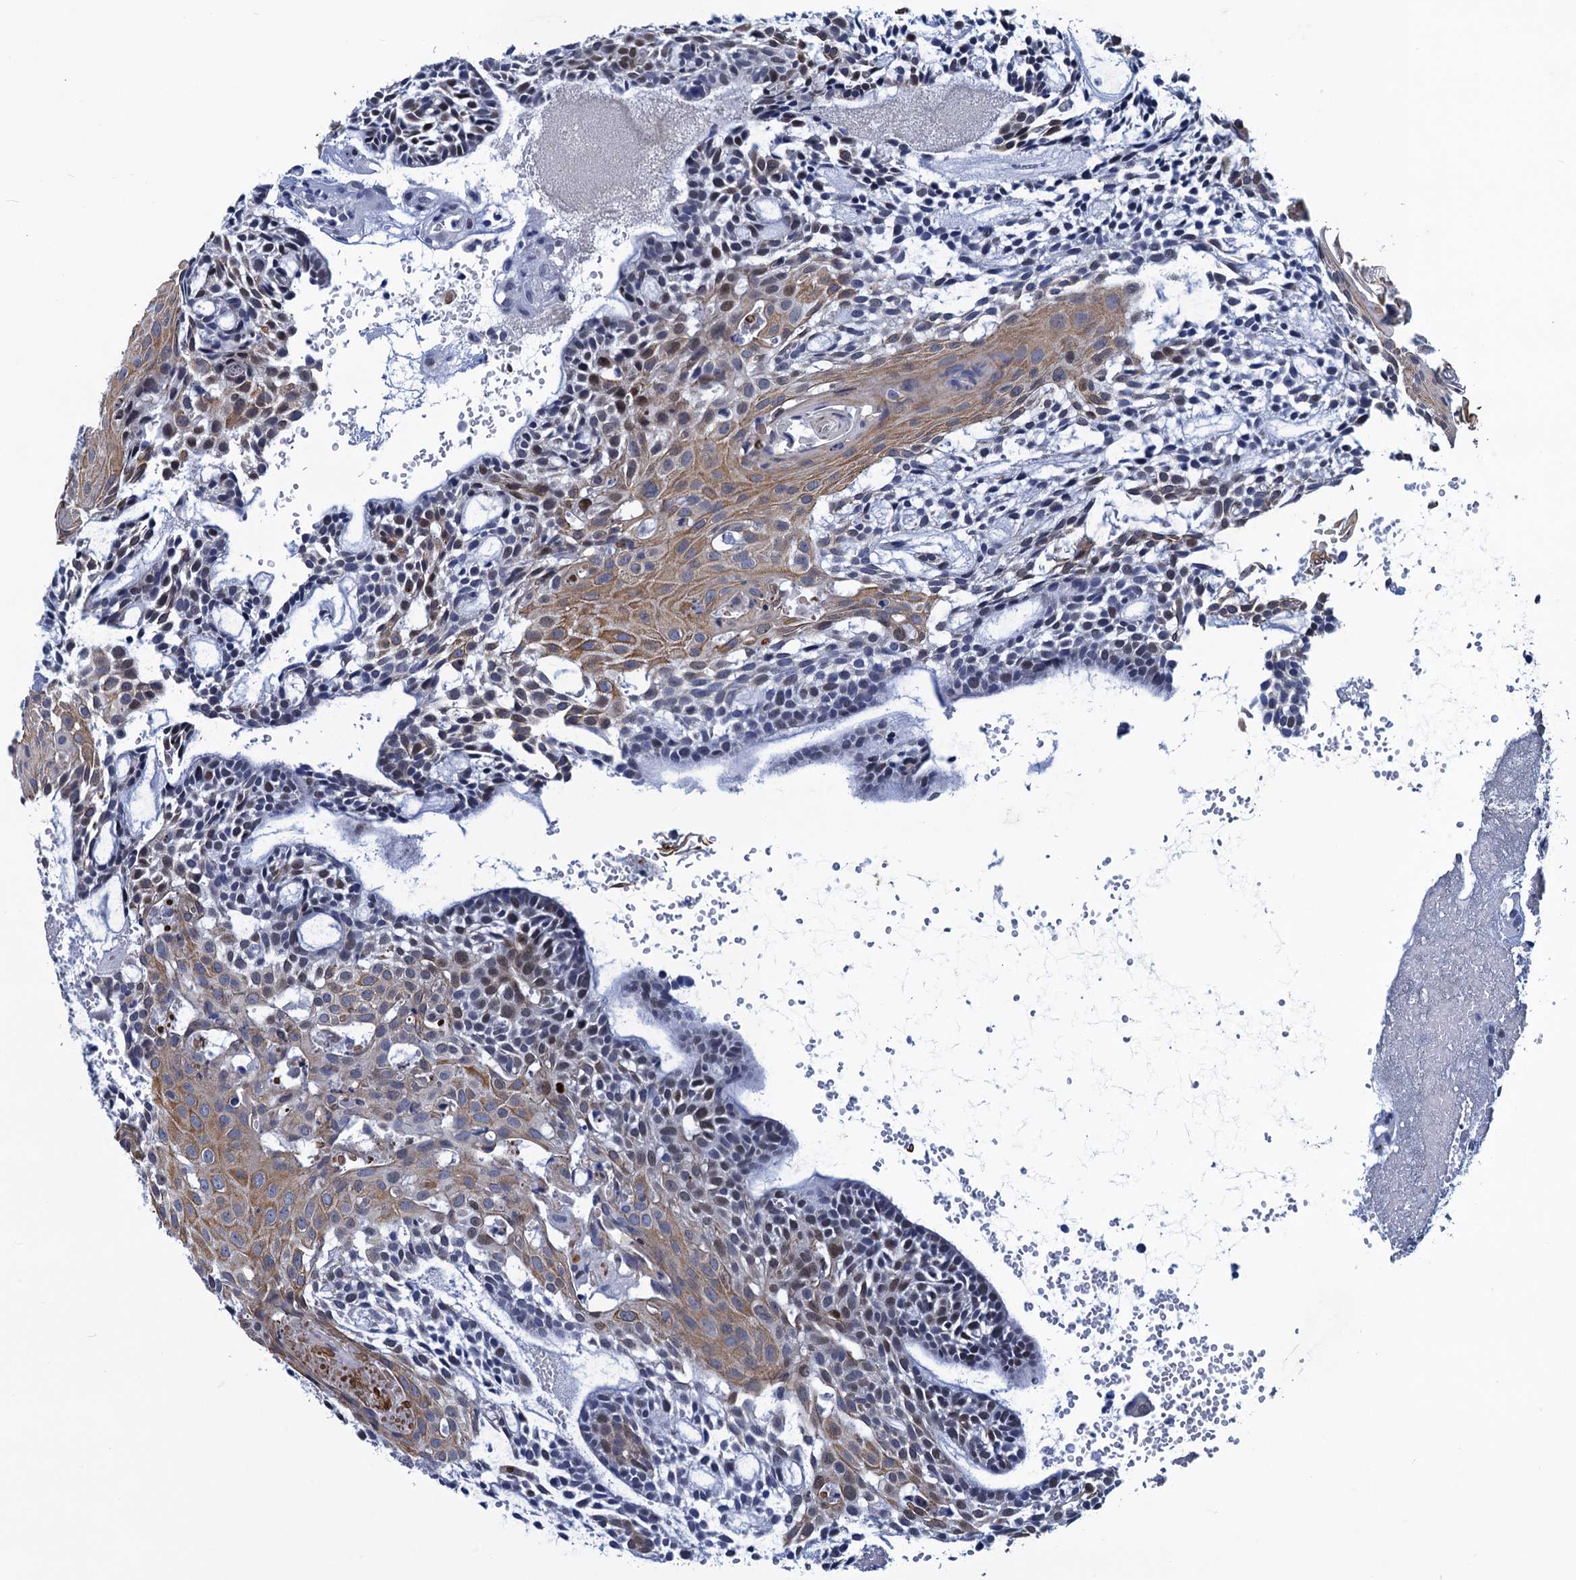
{"staining": {"intensity": "moderate", "quantity": "25%-75%", "location": "cytoplasmic/membranous,nuclear"}, "tissue": "head and neck cancer", "cell_type": "Tumor cells", "image_type": "cancer", "snomed": [{"axis": "morphology", "description": "Adenocarcinoma, NOS"}, {"axis": "topography", "description": "Subcutis"}, {"axis": "topography", "description": "Head-Neck"}], "caption": "This micrograph shows adenocarcinoma (head and neck) stained with immunohistochemistry to label a protein in brown. The cytoplasmic/membranous and nuclear of tumor cells show moderate positivity for the protein. Nuclei are counter-stained blue.", "gene": "GINS3", "patient": {"sex": "female", "age": 73}}